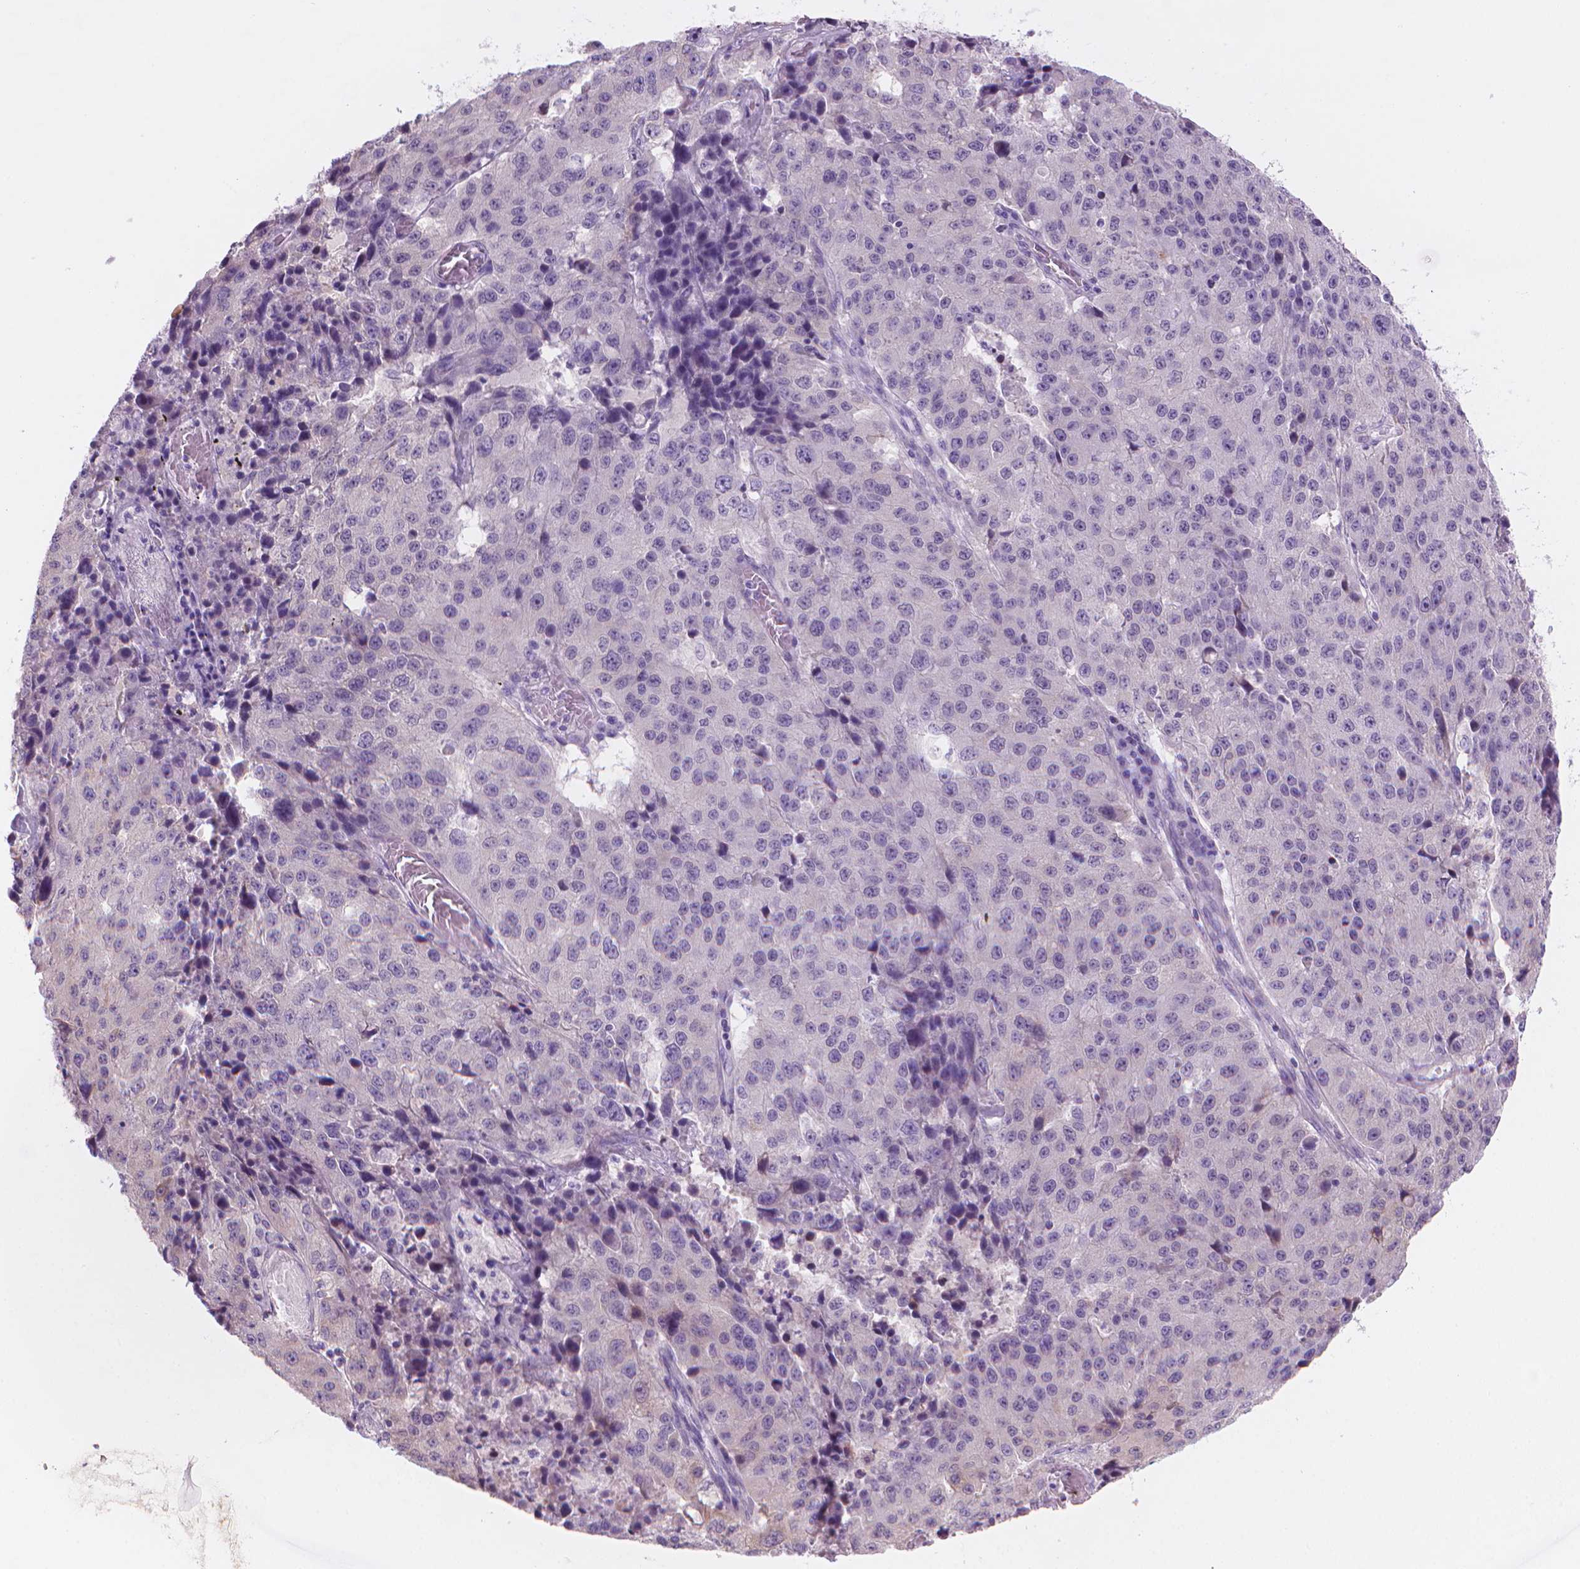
{"staining": {"intensity": "negative", "quantity": "none", "location": "none"}, "tissue": "stomach cancer", "cell_type": "Tumor cells", "image_type": "cancer", "snomed": [{"axis": "morphology", "description": "Adenocarcinoma, NOS"}, {"axis": "topography", "description": "Stomach"}], "caption": "This is an IHC image of human stomach adenocarcinoma. There is no positivity in tumor cells.", "gene": "ENSG00000187186", "patient": {"sex": "male", "age": 71}}